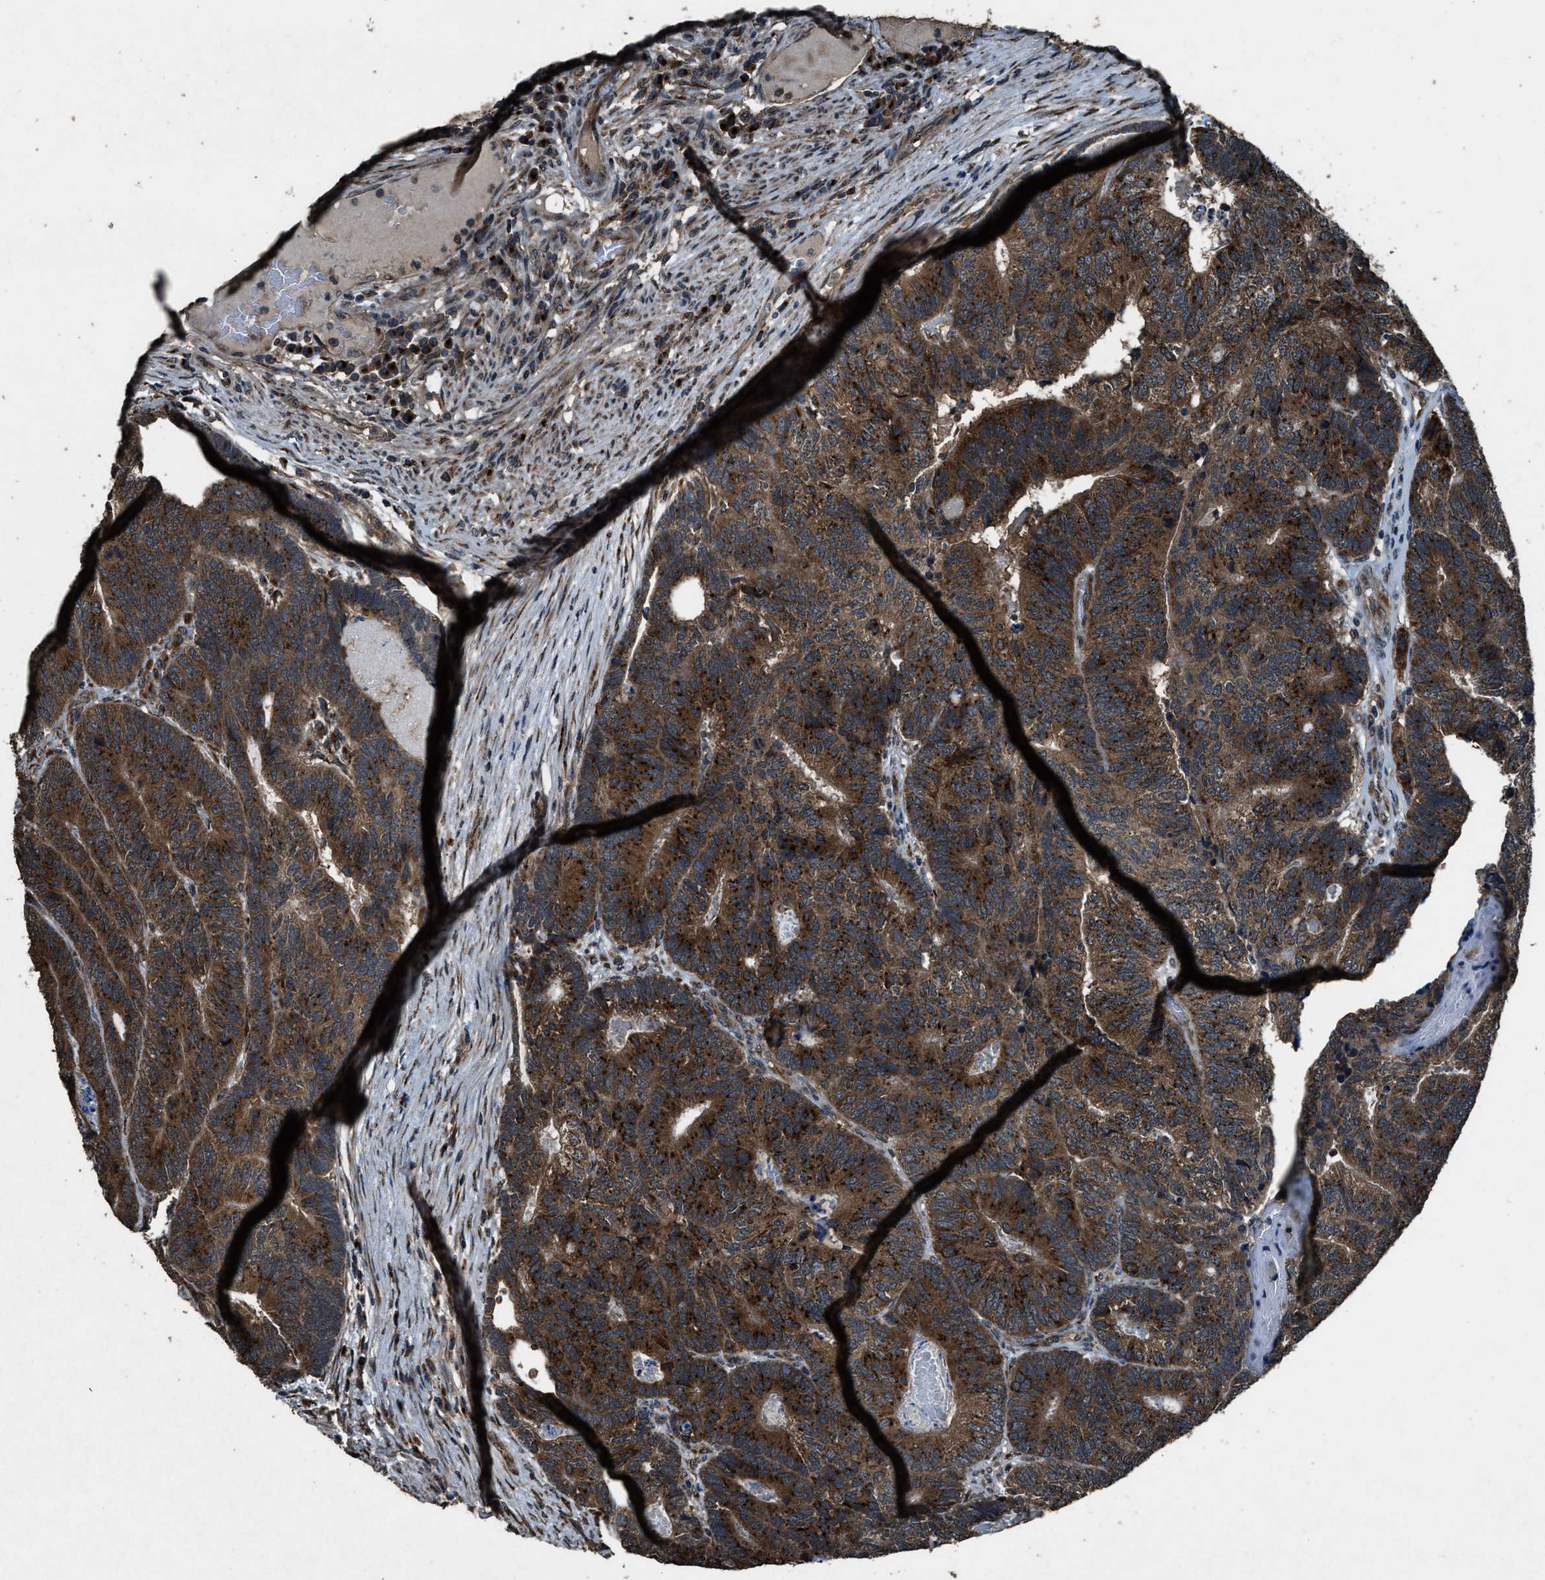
{"staining": {"intensity": "moderate", "quantity": ">75%", "location": "cytoplasmic/membranous"}, "tissue": "colorectal cancer", "cell_type": "Tumor cells", "image_type": "cancer", "snomed": [{"axis": "morphology", "description": "Adenocarcinoma, NOS"}, {"axis": "topography", "description": "Colon"}], "caption": "Immunohistochemical staining of human colorectal cancer reveals medium levels of moderate cytoplasmic/membranous expression in about >75% of tumor cells.", "gene": "SLC38A10", "patient": {"sex": "female", "age": 67}}